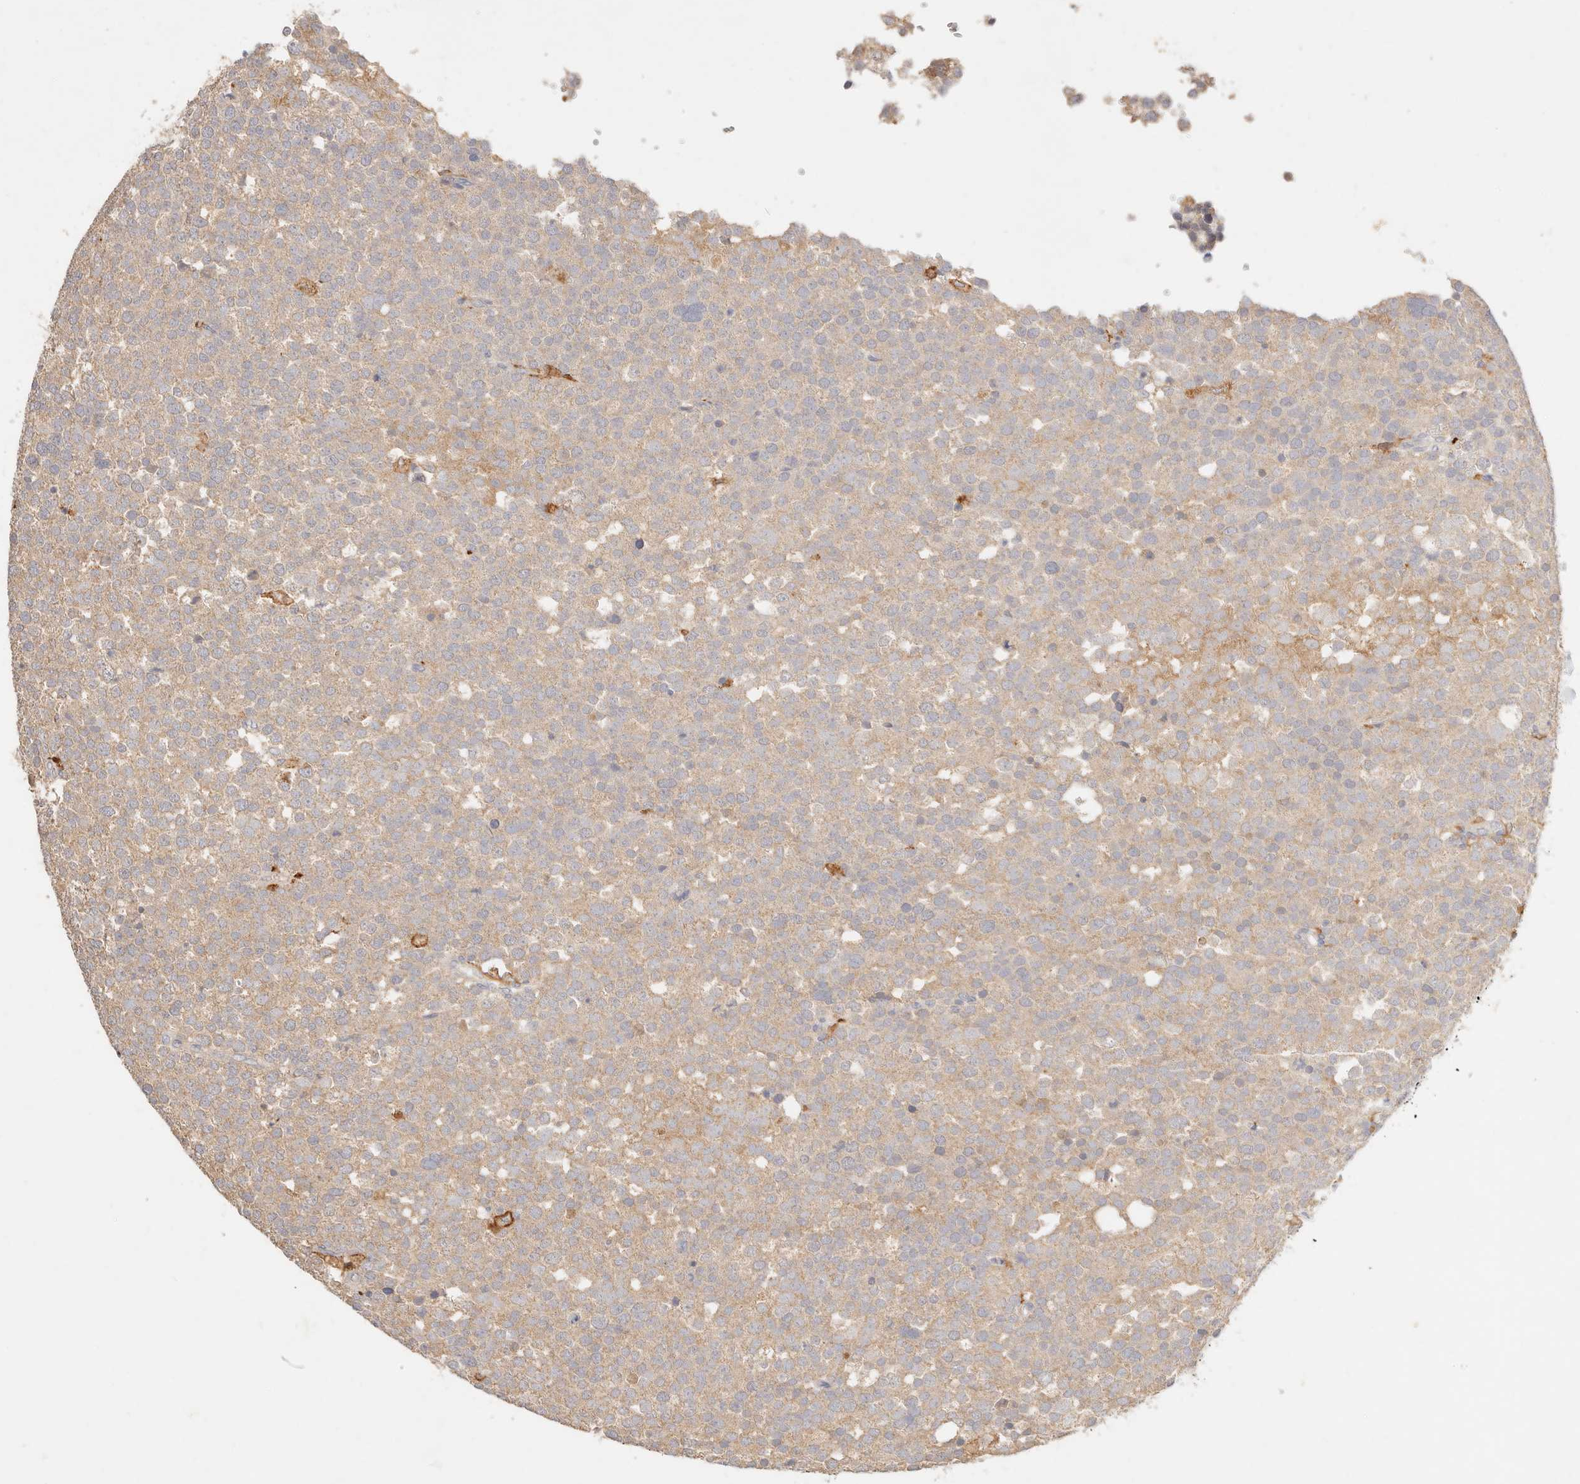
{"staining": {"intensity": "moderate", "quantity": ">75%", "location": "cytoplasmic/membranous"}, "tissue": "testis cancer", "cell_type": "Tumor cells", "image_type": "cancer", "snomed": [{"axis": "morphology", "description": "Seminoma, NOS"}, {"axis": "topography", "description": "Testis"}], "caption": "The histopathology image shows immunohistochemical staining of seminoma (testis). There is moderate cytoplasmic/membranous expression is identified in approximately >75% of tumor cells.", "gene": "HK2", "patient": {"sex": "male", "age": 71}}